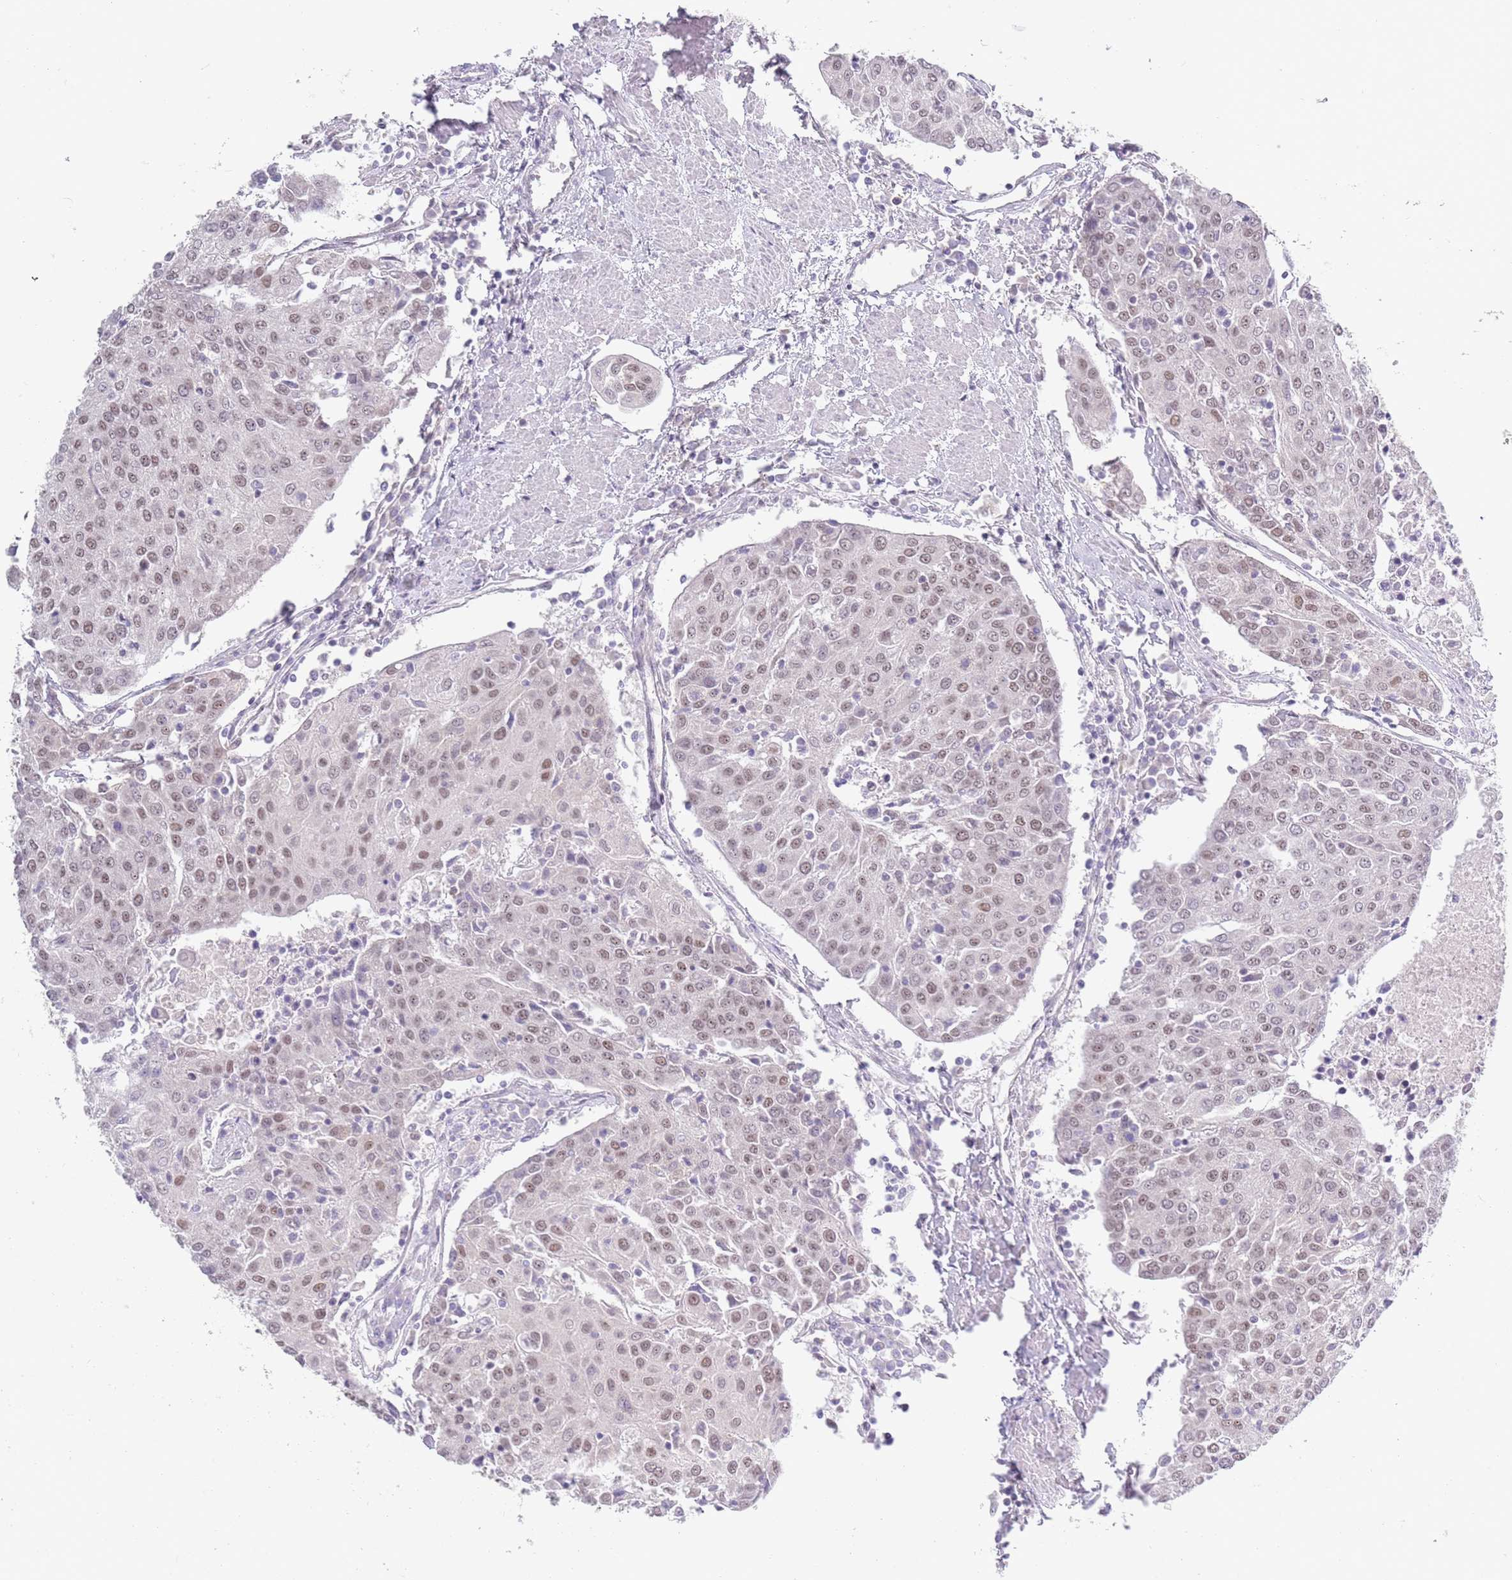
{"staining": {"intensity": "weak", "quantity": ">75%", "location": "nuclear"}, "tissue": "urothelial cancer", "cell_type": "Tumor cells", "image_type": "cancer", "snomed": [{"axis": "morphology", "description": "Urothelial carcinoma, High grade"}, {"axis": "topography", "description": "Urinary bladder"}], "caption": "Immunohistochemistry (IHC) micrograph of neoplastic tissue: human high-grade urothelial carcinoma stained using immunohistochemistry reveals low levels of weak protein expression localized specifically in the nuclear of tumor cells, appearing as a nuclear brown color.", "gene": "SEPHS2", "patient": {"sex": "female", "age": 85}}